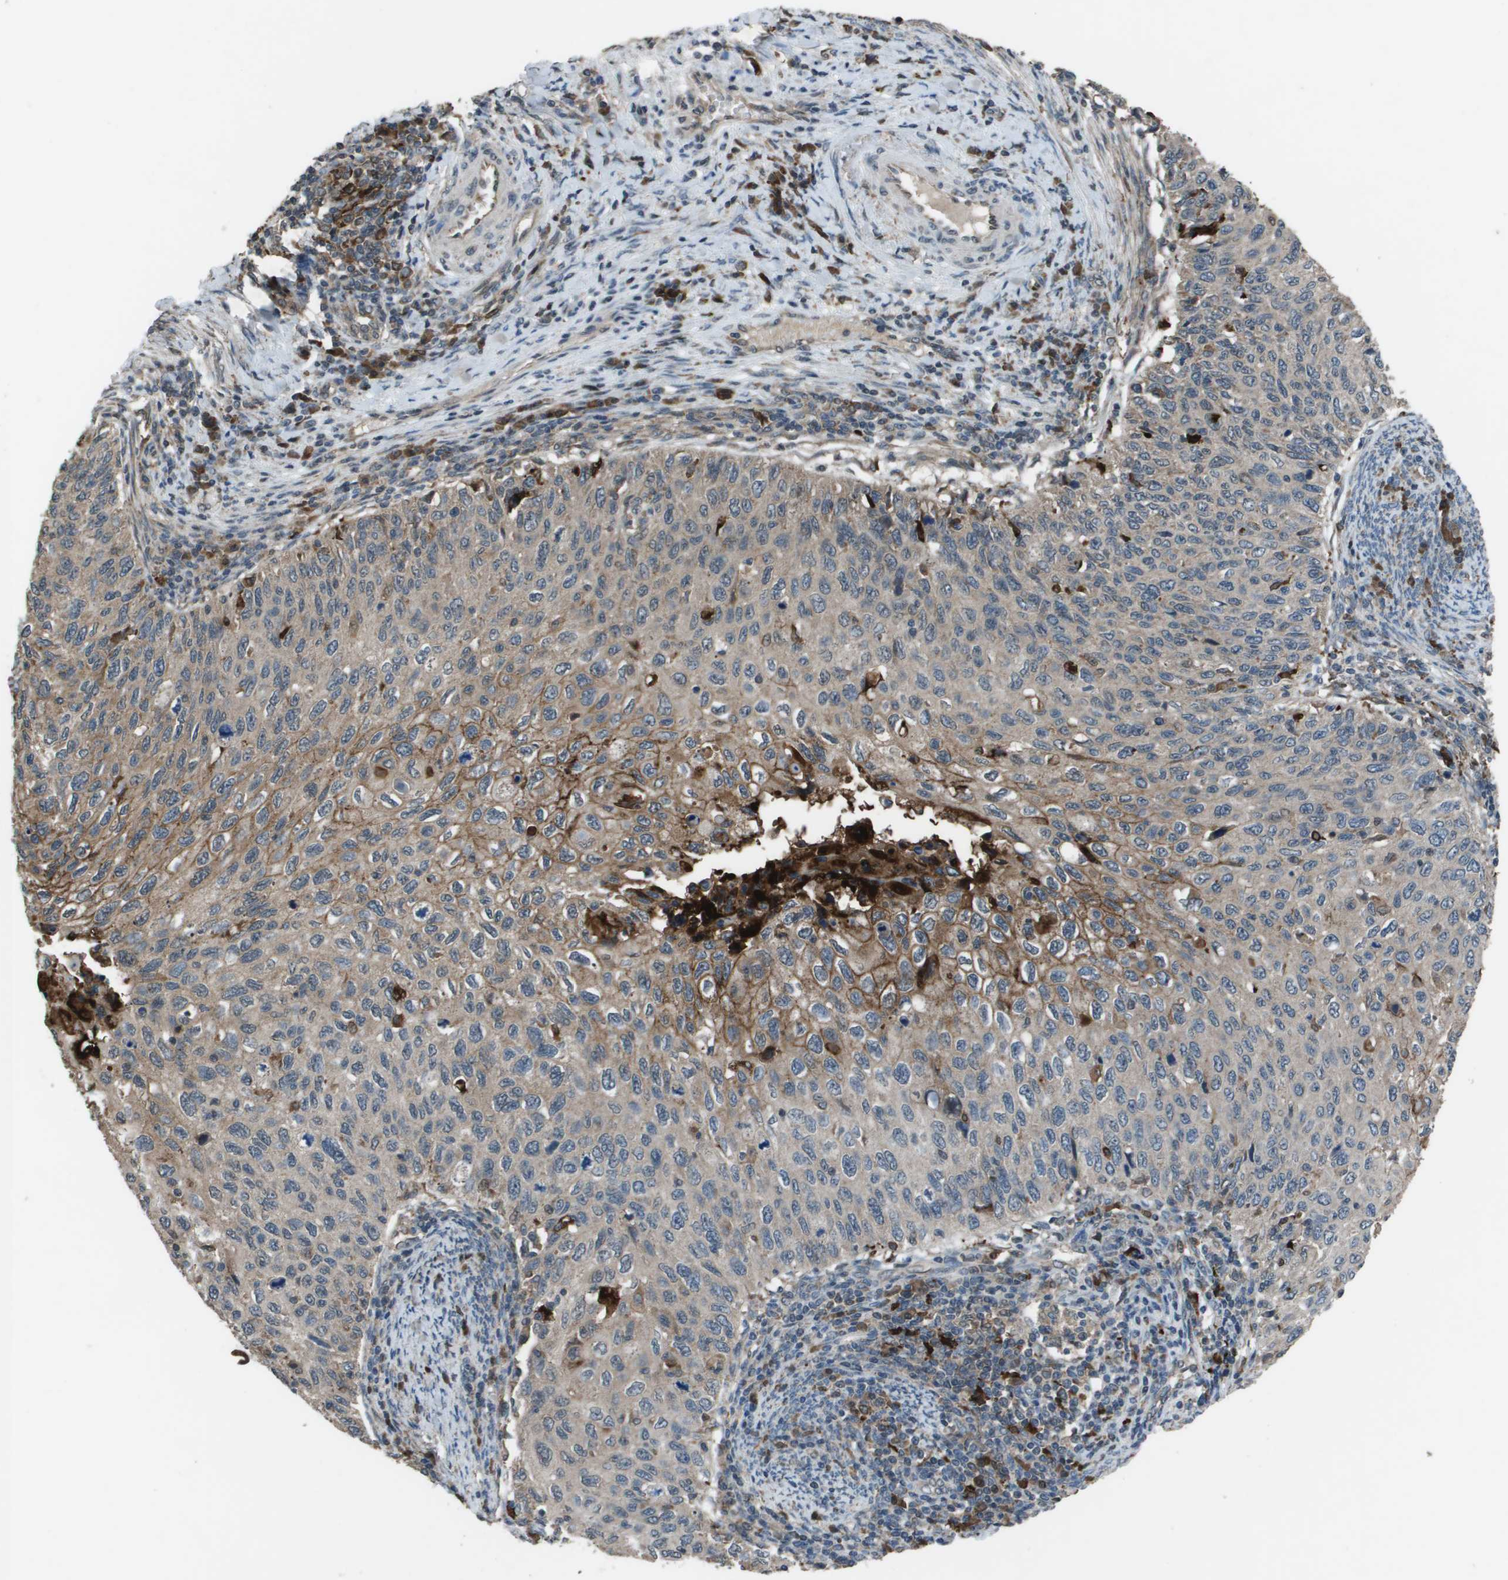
{"staining": {"intensity": "moderate", "quantity": "<25%", "location": "cytoplasmic/membranous"}, "tissue": "cervical cancer", "cell_type": "Tumor cells", "image_type": "cancer", "snomed": [{"axis": "morphology", "description": "Squamous cell carcinoma, NOS"}, {"axis": "topography", "description": "Cervix"}], "caption": "Immunohistochemistry (IHC) (DAB) staining of human cervical cancer reveals moderate cytoplasmic/membranous protein staining in about <25% of tumor cells. The protein is shown in brown color, while the nuclei are stained blue.", "gene": "GOSR2", "patient": {"sex": "female", "age": 70}}